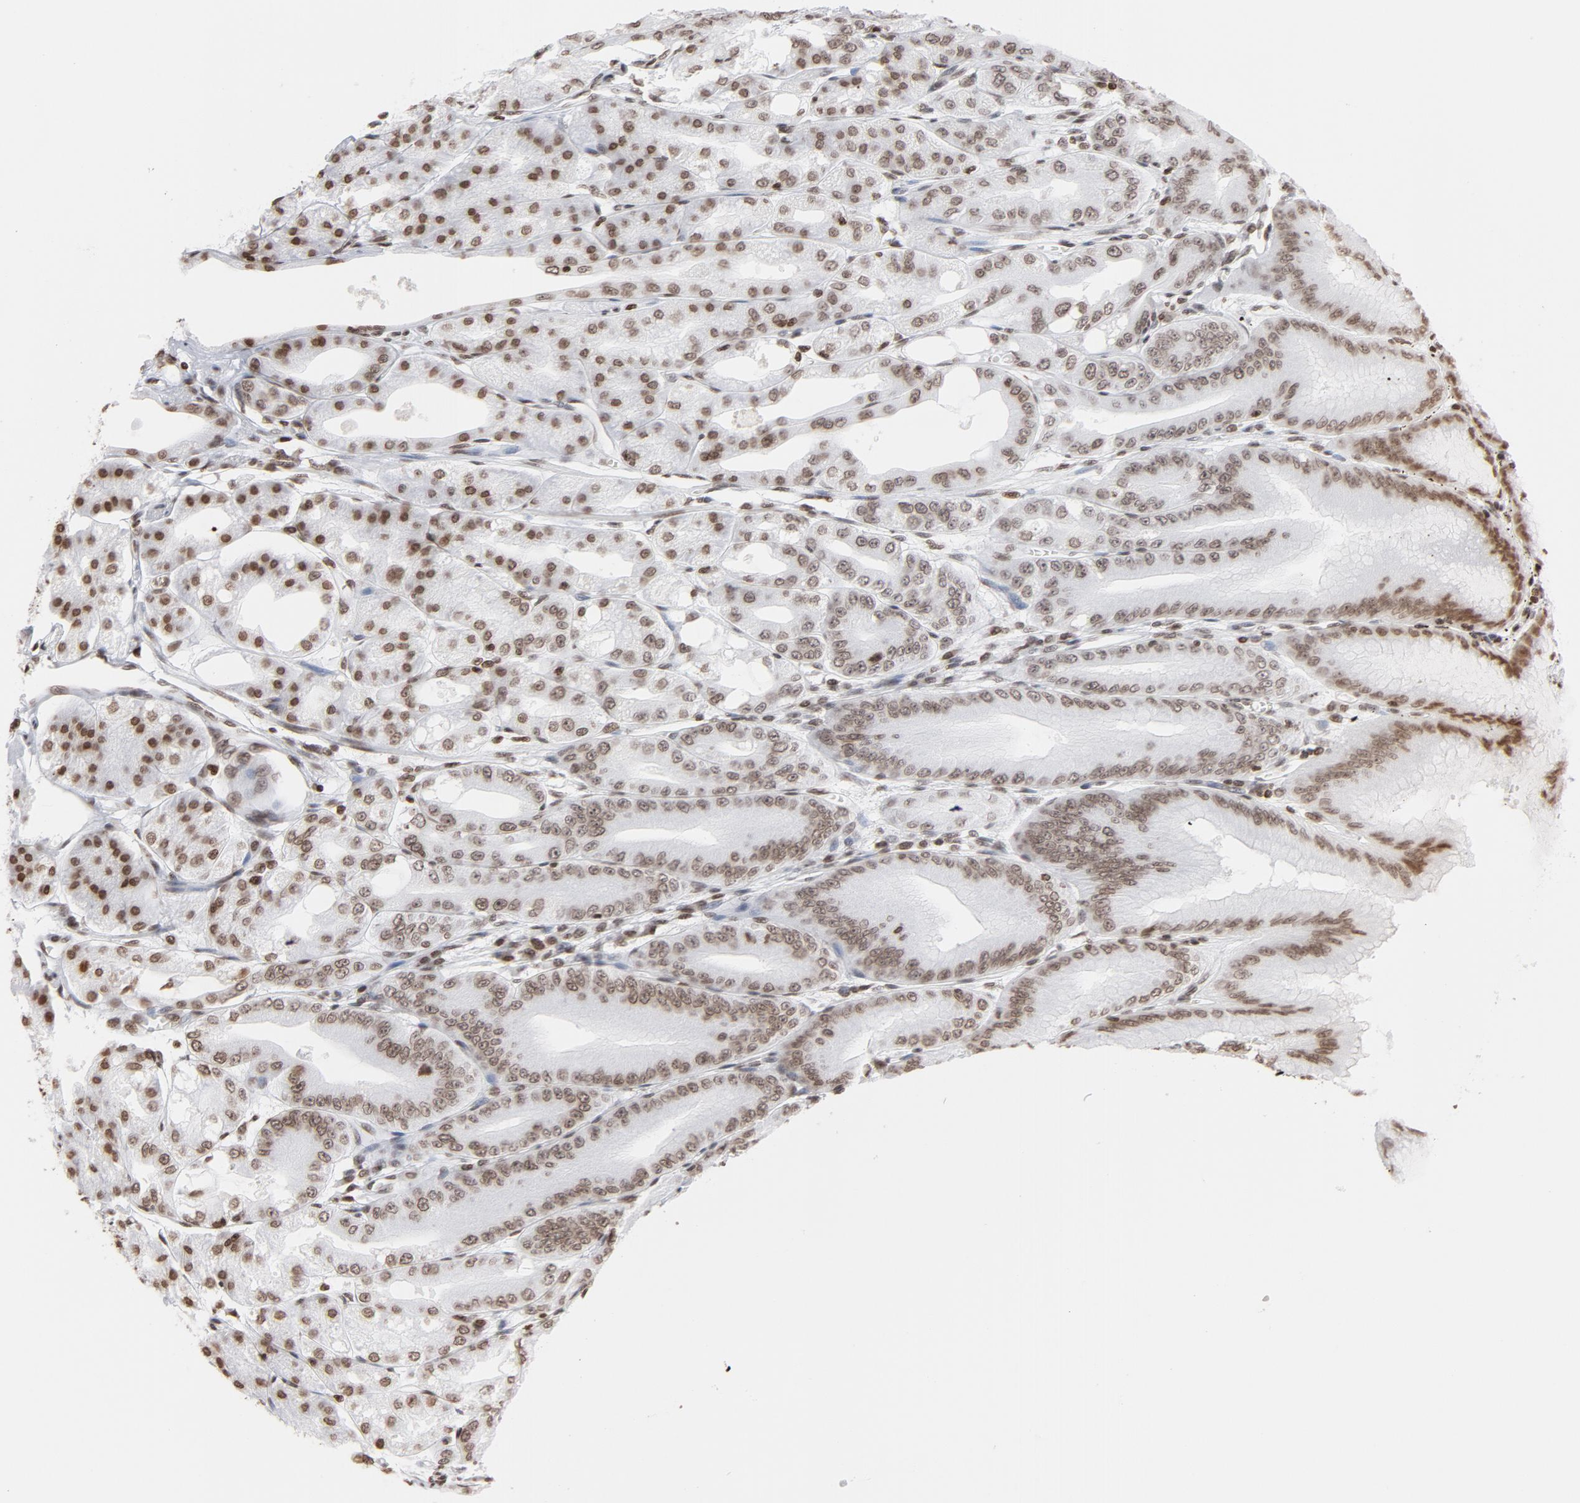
{"staining": {"intensity": "moderate", "quantity": ">75%", "location": "nuclear"}, "tissue": "stomach", "cell_type": "Glandular cells", "image_type": "normal", "snomed": [{"axis": "morphology", "description": "Normal tissue, NOS"}, {"axis": "topography", "description": "Stomach, lower"}], "caption": "IHC micrograph of benign stomach: human stomach stained using immunohistochemistry reveals medium levels of moderate protein expression localized specifically in the nuclear of glandular cells, appearing as a nuclear brown color.", "gene": "H2AC12", "patient": {"sex": "male", "age": 71}}